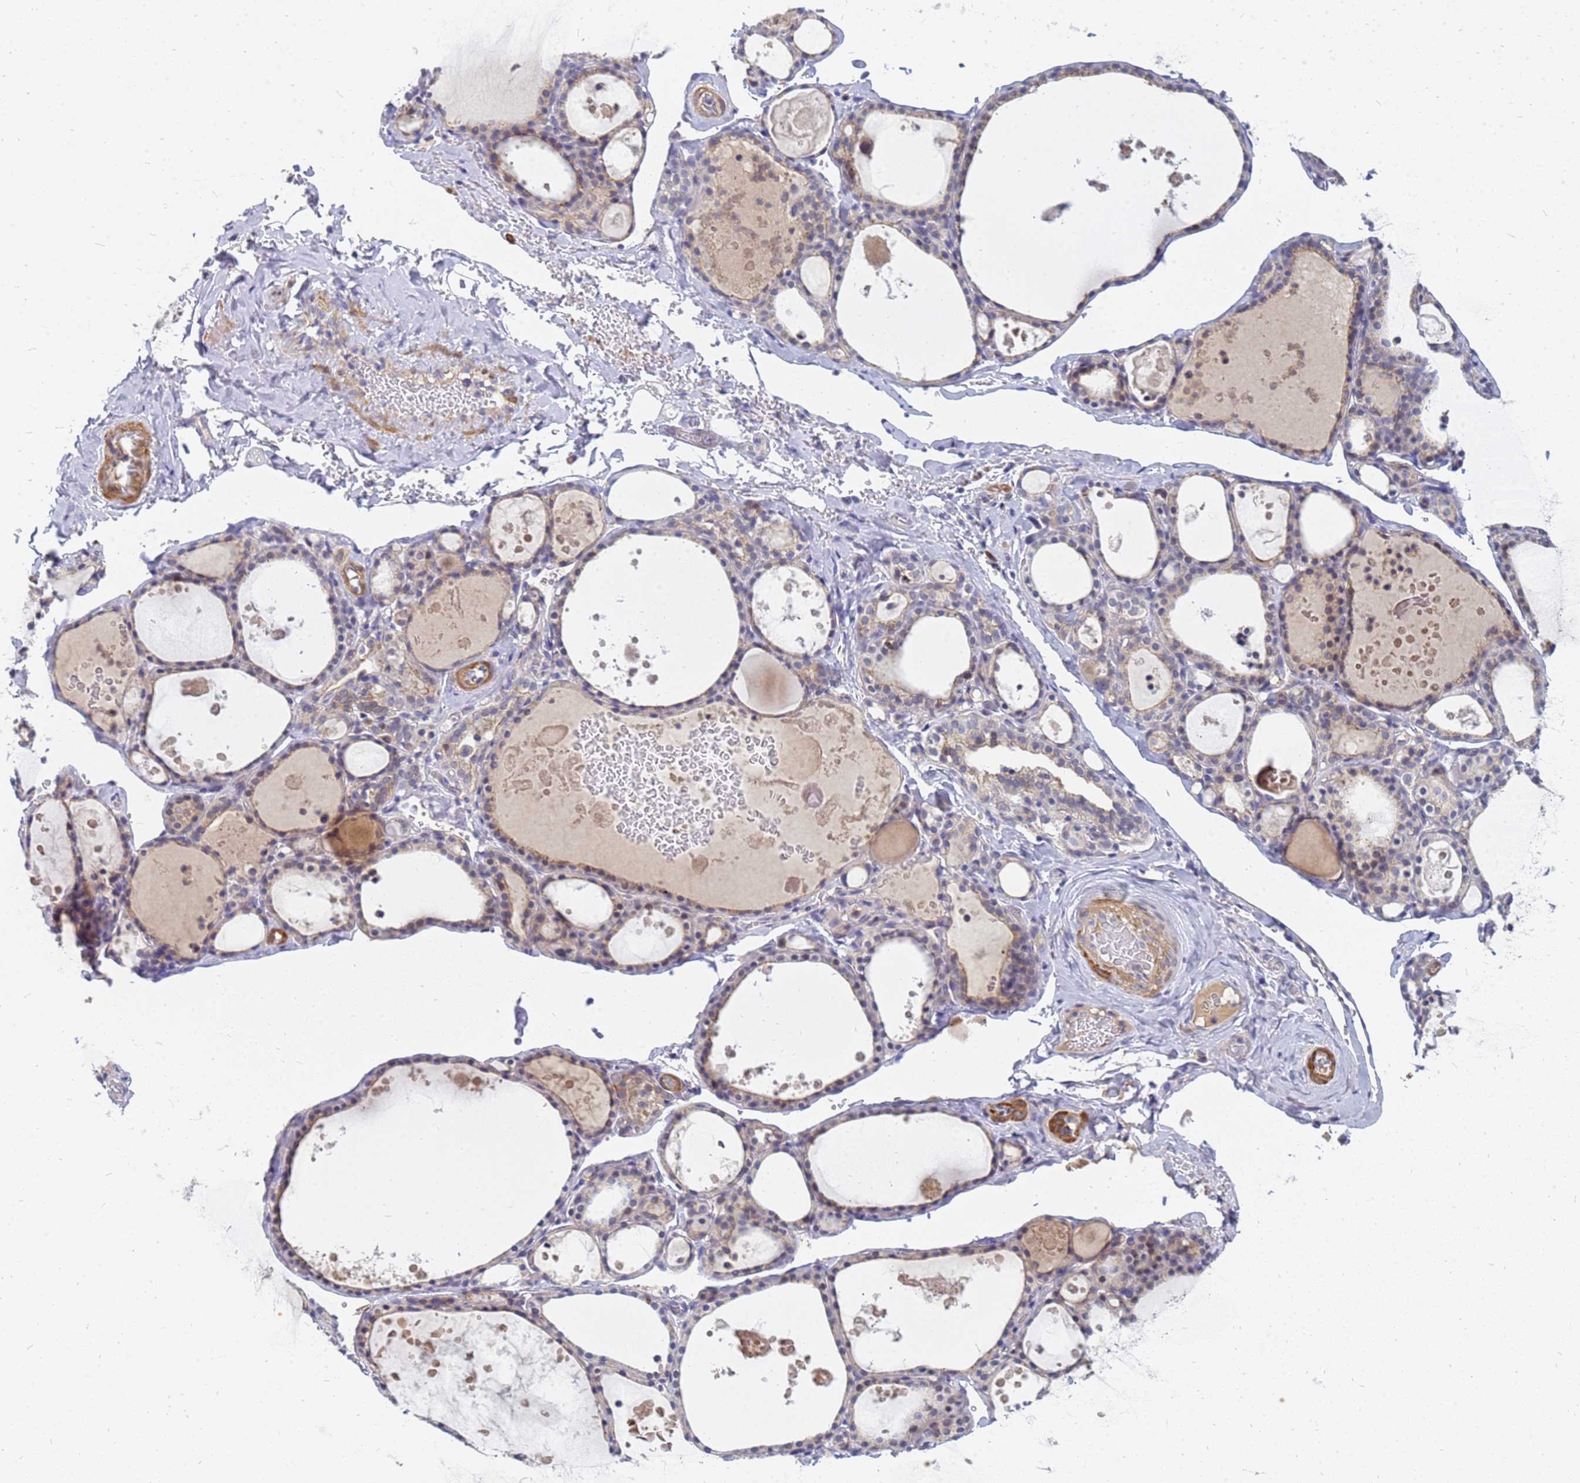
{"staining": {"intensity": "weak", "quantity": "25%-75%", "location": "cytoplasmic/membranous,nuclear"}, "tissue": "thyroid gland", "cell_type": "Glandular cells", "image_type": "normal", "snomed": [{"axis": "morphology", "description": "Normal tissue, NOS"}, {"axis": "topography", "description": "Thyroid gland"}], "caption": "Normal thyroid gland was stained to show a protein in brown. There is low levels of weak cytoplasmic/membranous,nuclear staining in approximately 25%-75% of glandular cells.", "gene": "SRGAP3", "patient": {"sex": "male", "age": 56}}